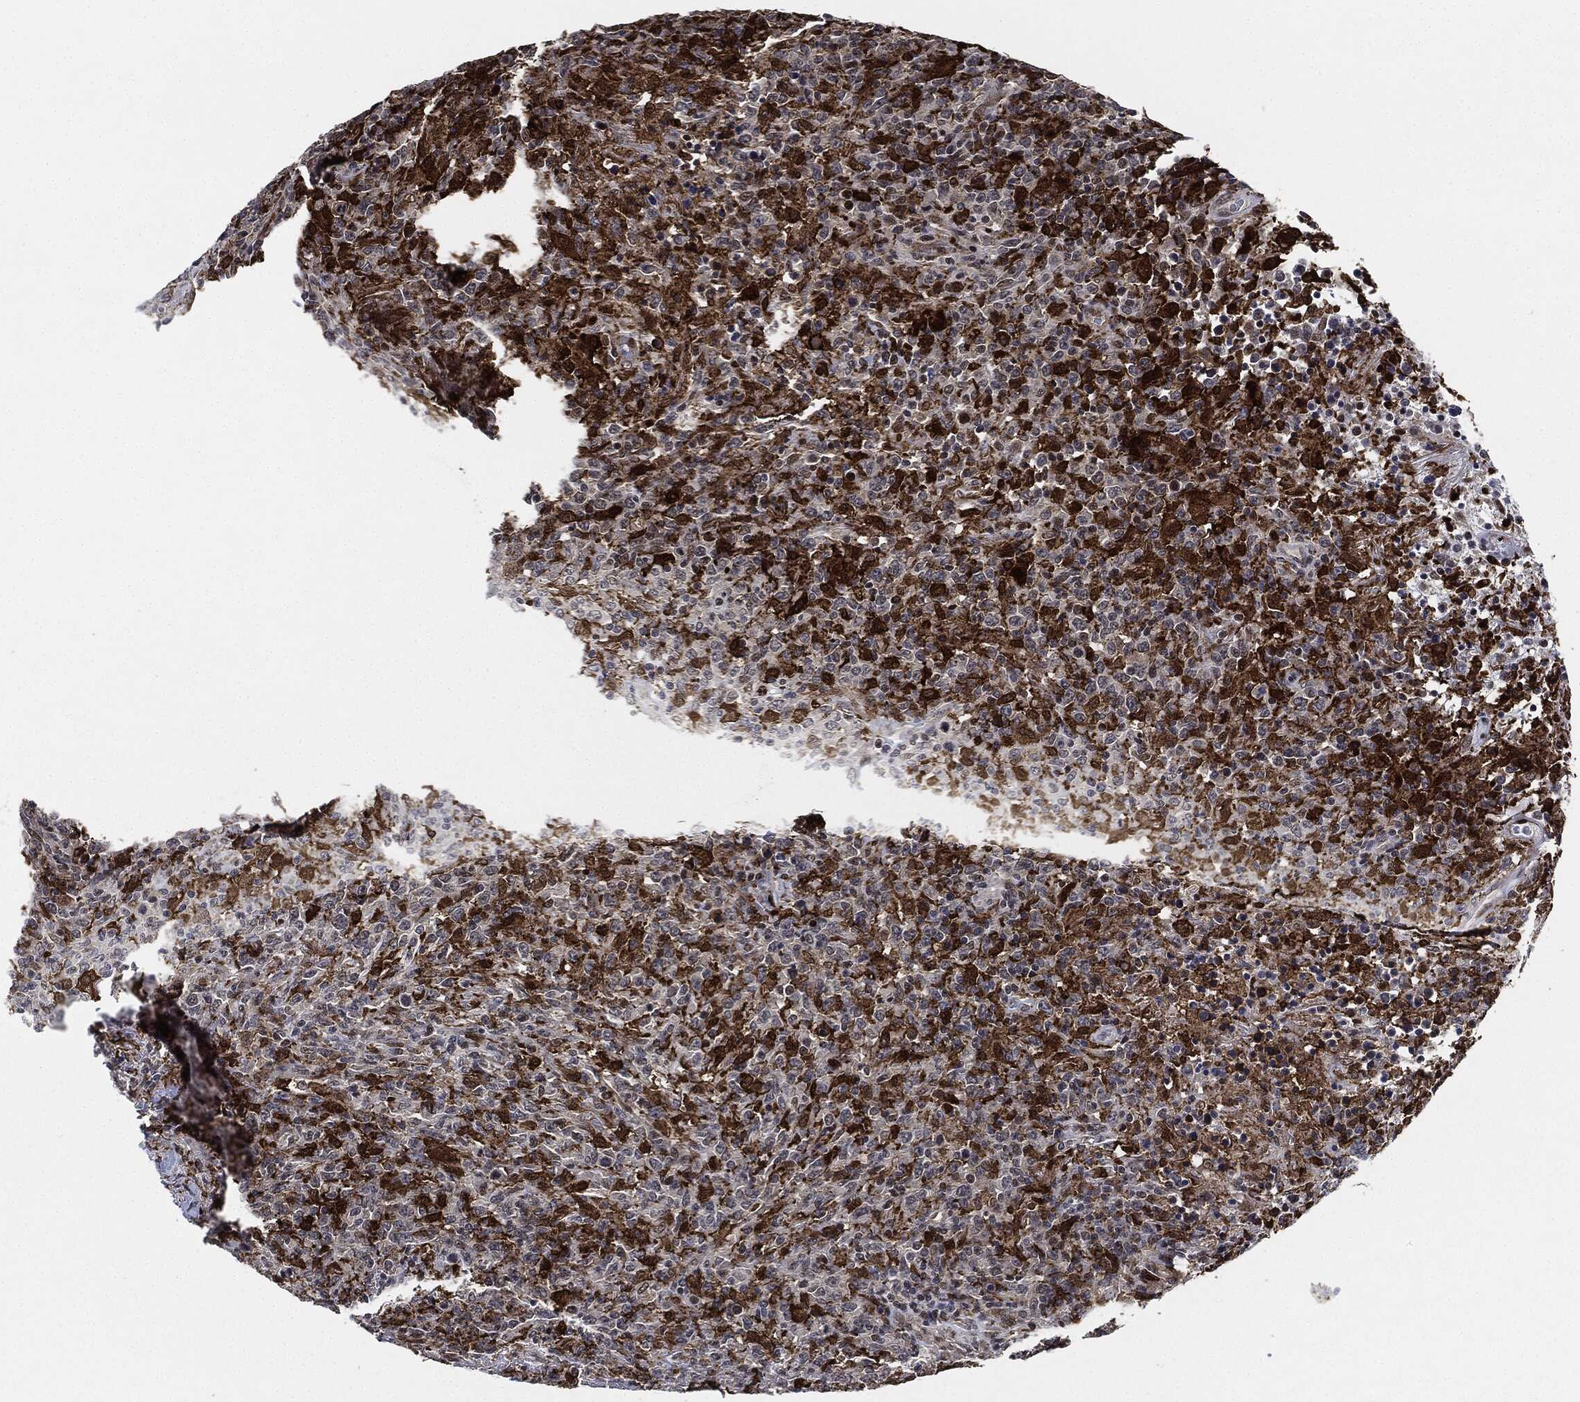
{"staining": {"intensity": "strong", "quantity": "<25%", "location": "cytoplasmic/membranous"}, "tissue": "lymphoma", "cell_type": "Tumor cells", "image_type": "cancer", "snomed": [{"axis": "morphology", "description": "Malignant lymphoma, non-Hodgkin's type, High grade"}, {"axis": "topography", "description": "Lung"}], "caption": "Protein staining of lymphoma tissue exhibits strong cytoplasmic/membranous staining in approximately <25% of tumor cells.", "gene": "NANOS3", "patient": {"sex": "male", "age": 79}}